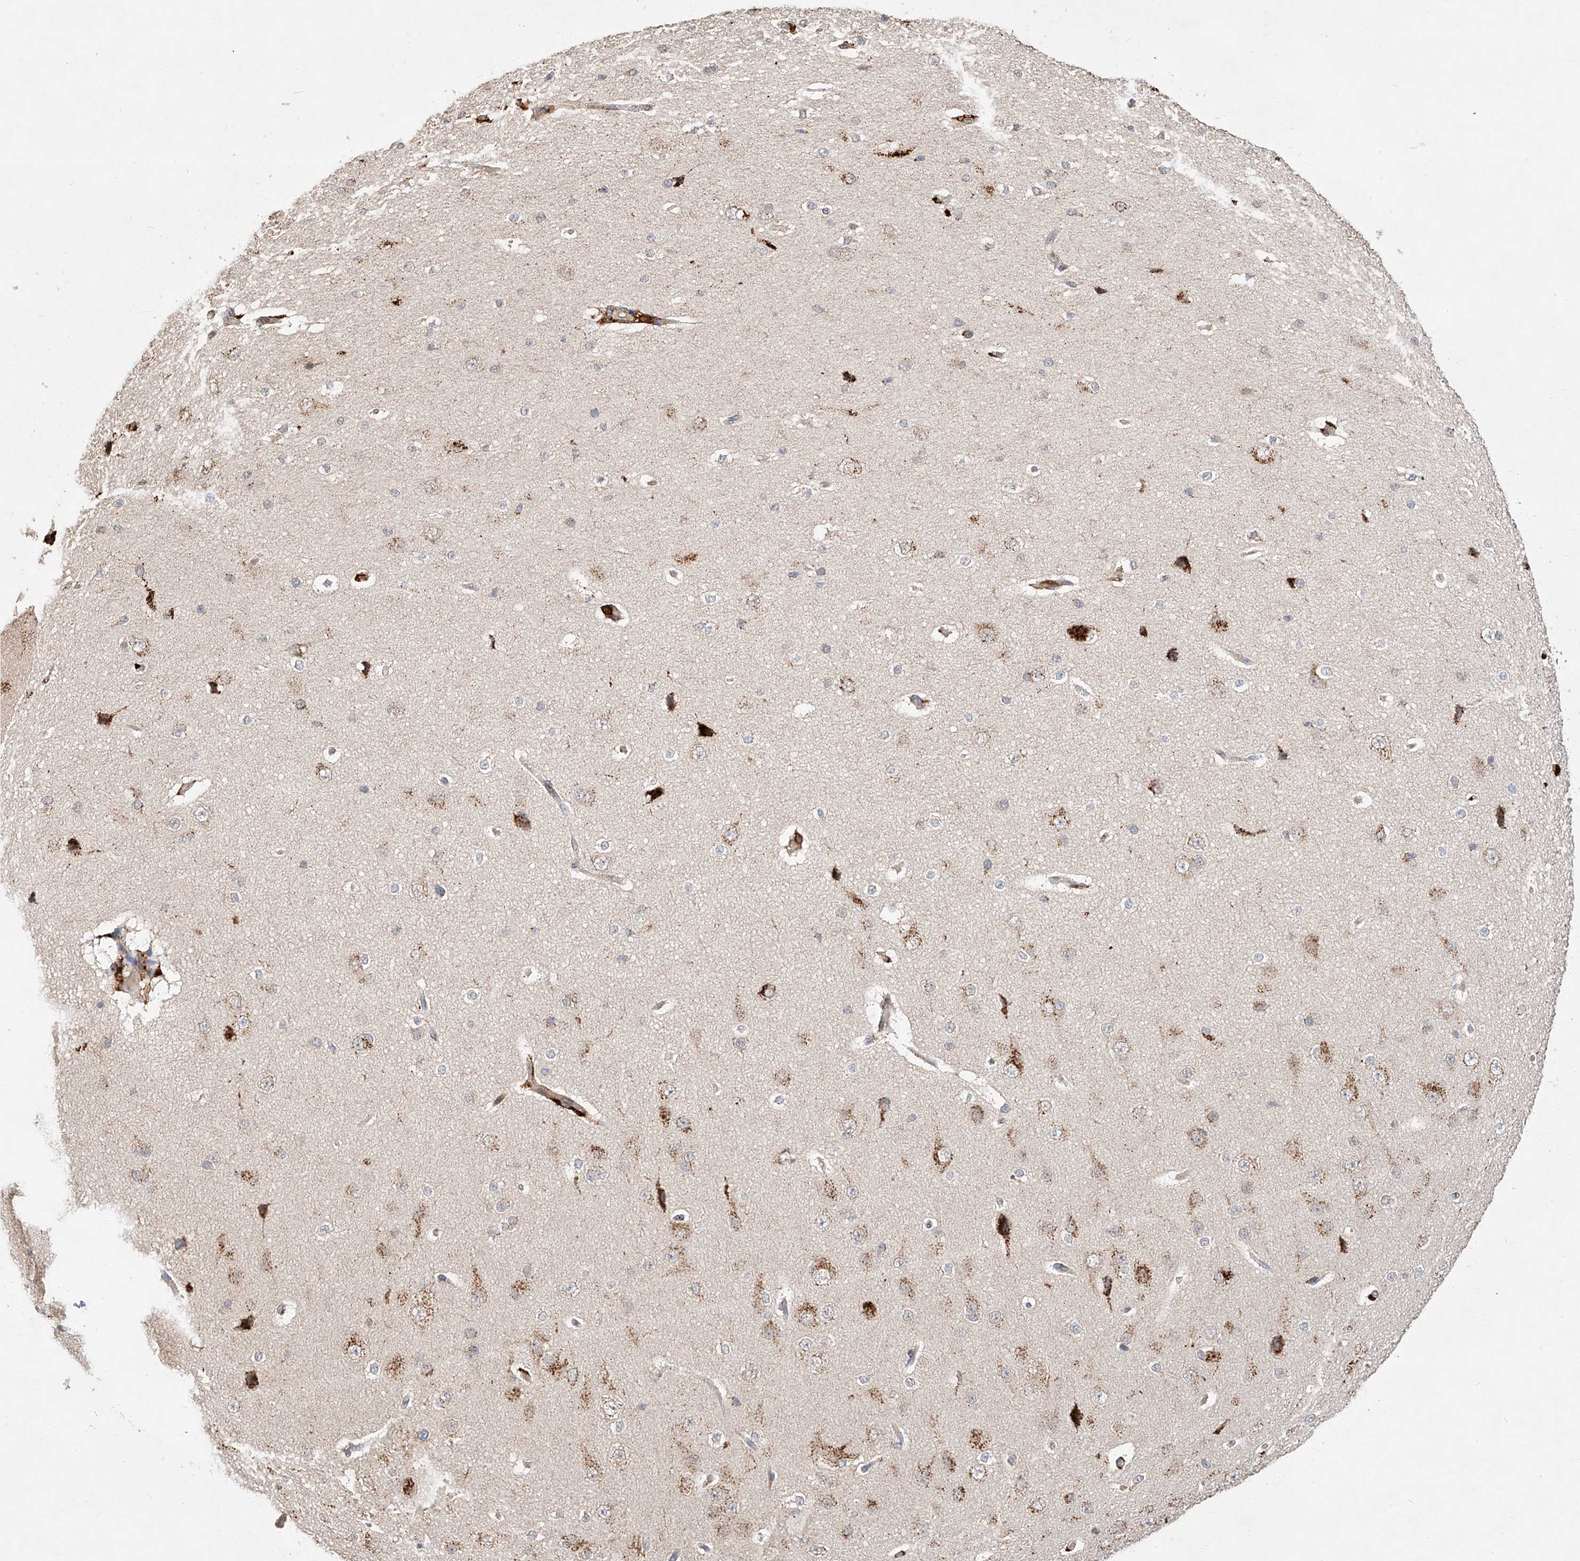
{"staining": {"intensity": "weak", "quantity": ">75%", "location": "cytoplasmic/membranous"}, "tissue": "cerebral cortex", "cell_type": "Endothelial cells", "image_type": "normal", "snomed": [{"axis": "morphology", "description": "Normal tissue, NOS"}, {"axis": "morphology", "description": "Developmental malformation"}, {"axis": "topography", "description": "Cerebral cortex"}], "caption": "Protein positivity by immunohistochemistry (IHC) demonstrates weak cytoplasmic/membranous positivity in approximately >75% of endothelial cells in normal cerebral cortex. (brown staining indicates protein expression, while blue staining denotes nuclei).", "gene": "SUSD6", "patient": {"sex": "female", "age": 30}}